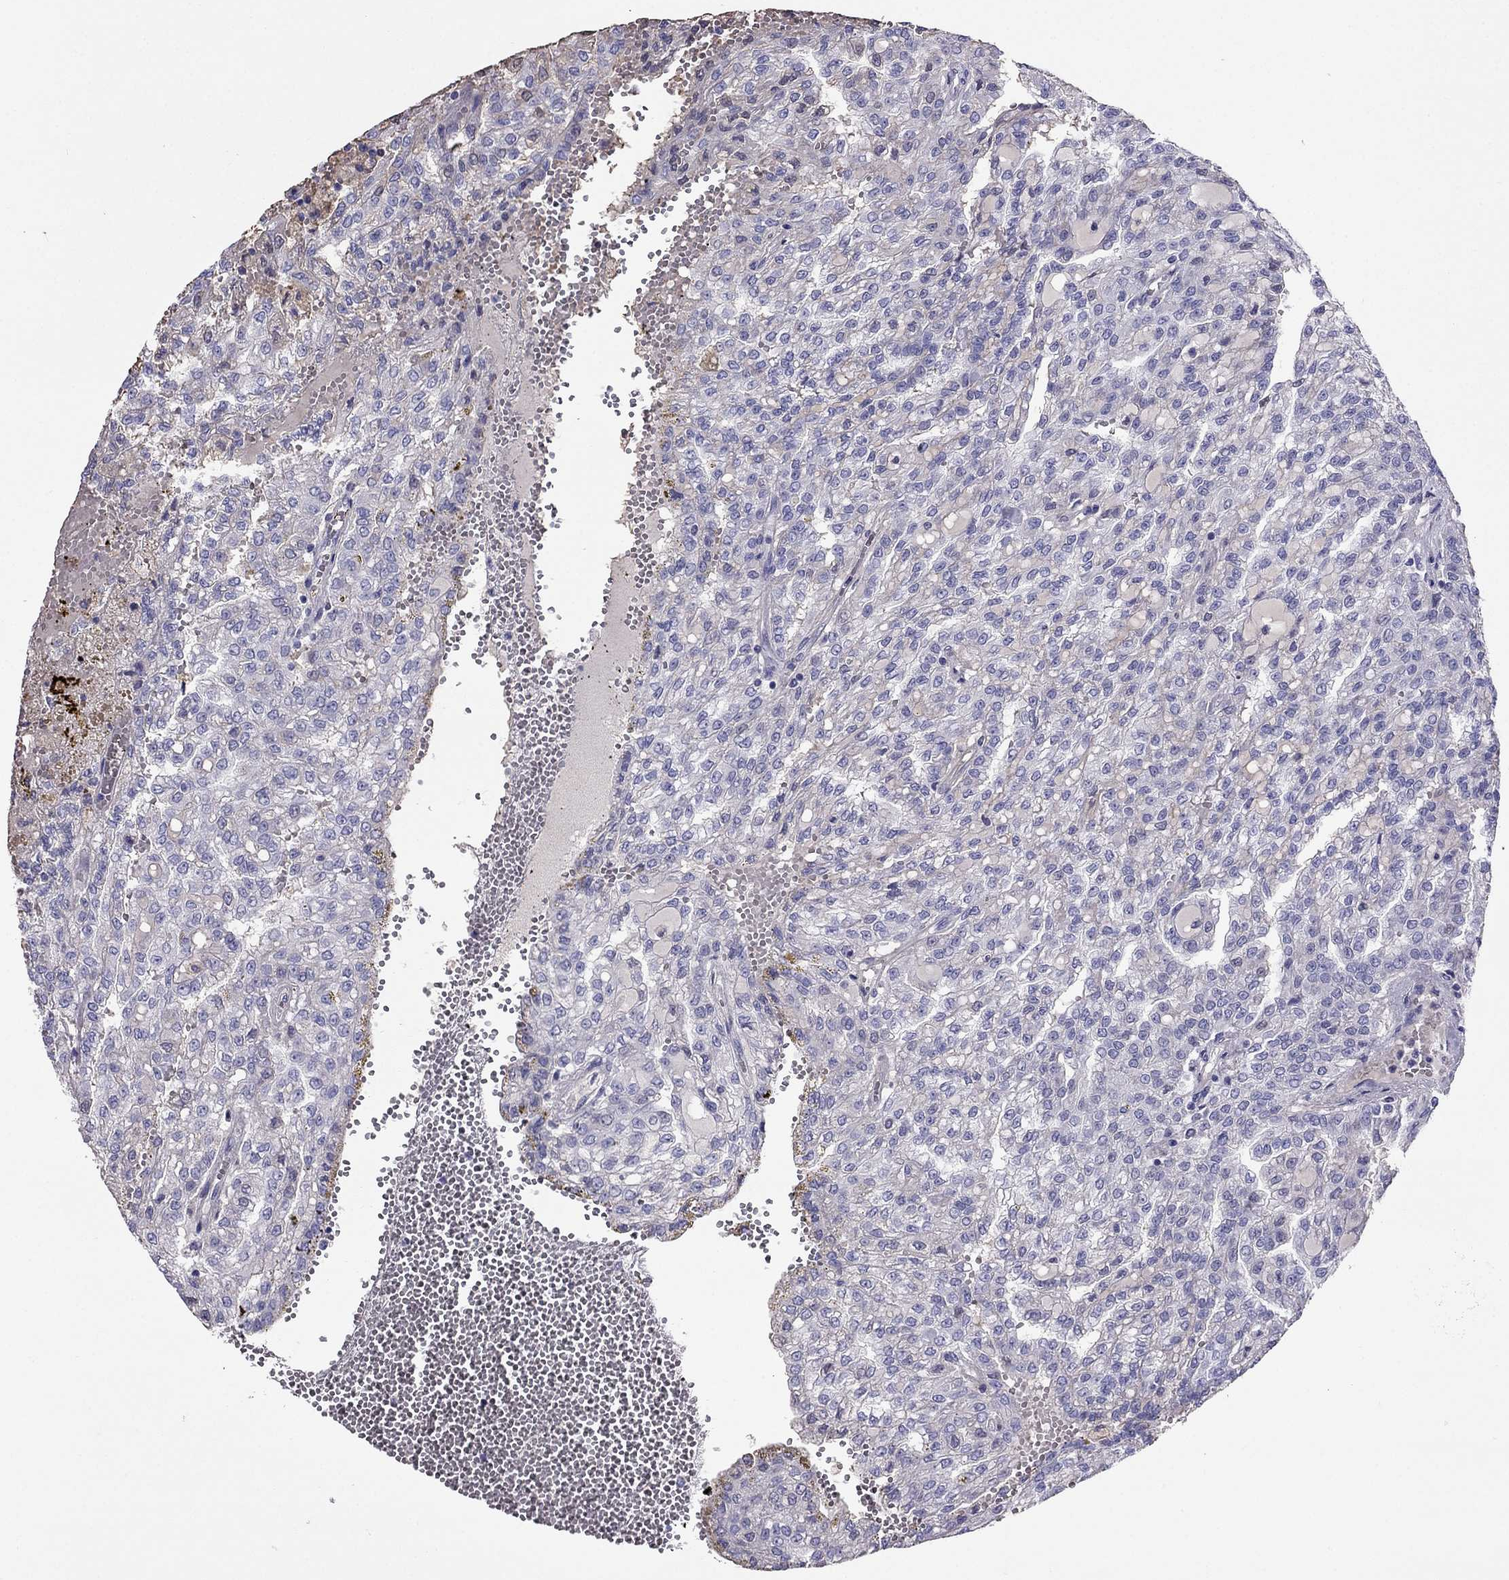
{"staining": {"intensity": "negative", "quantity": "none", "location": "none"}, "tissue": "renal cancer", "cell_type": "Tumor cells", "image_type": "cancer", "snomed": [{"axis": "morphology", "description": "Adenocarcinoma, NOS"}, {"axis": "topography", "description": "Kidney"}], "caption": "Immunohistochemistry (IHC) photomicrograph of renal cancer (adenocarcinoma) stained for a protein (brown), which demonstrates no positivity in tumor cells. Nuclei are stained in blue.", "gene": "TBC1D21", "patient": {"sex": "male", "age": 63}}